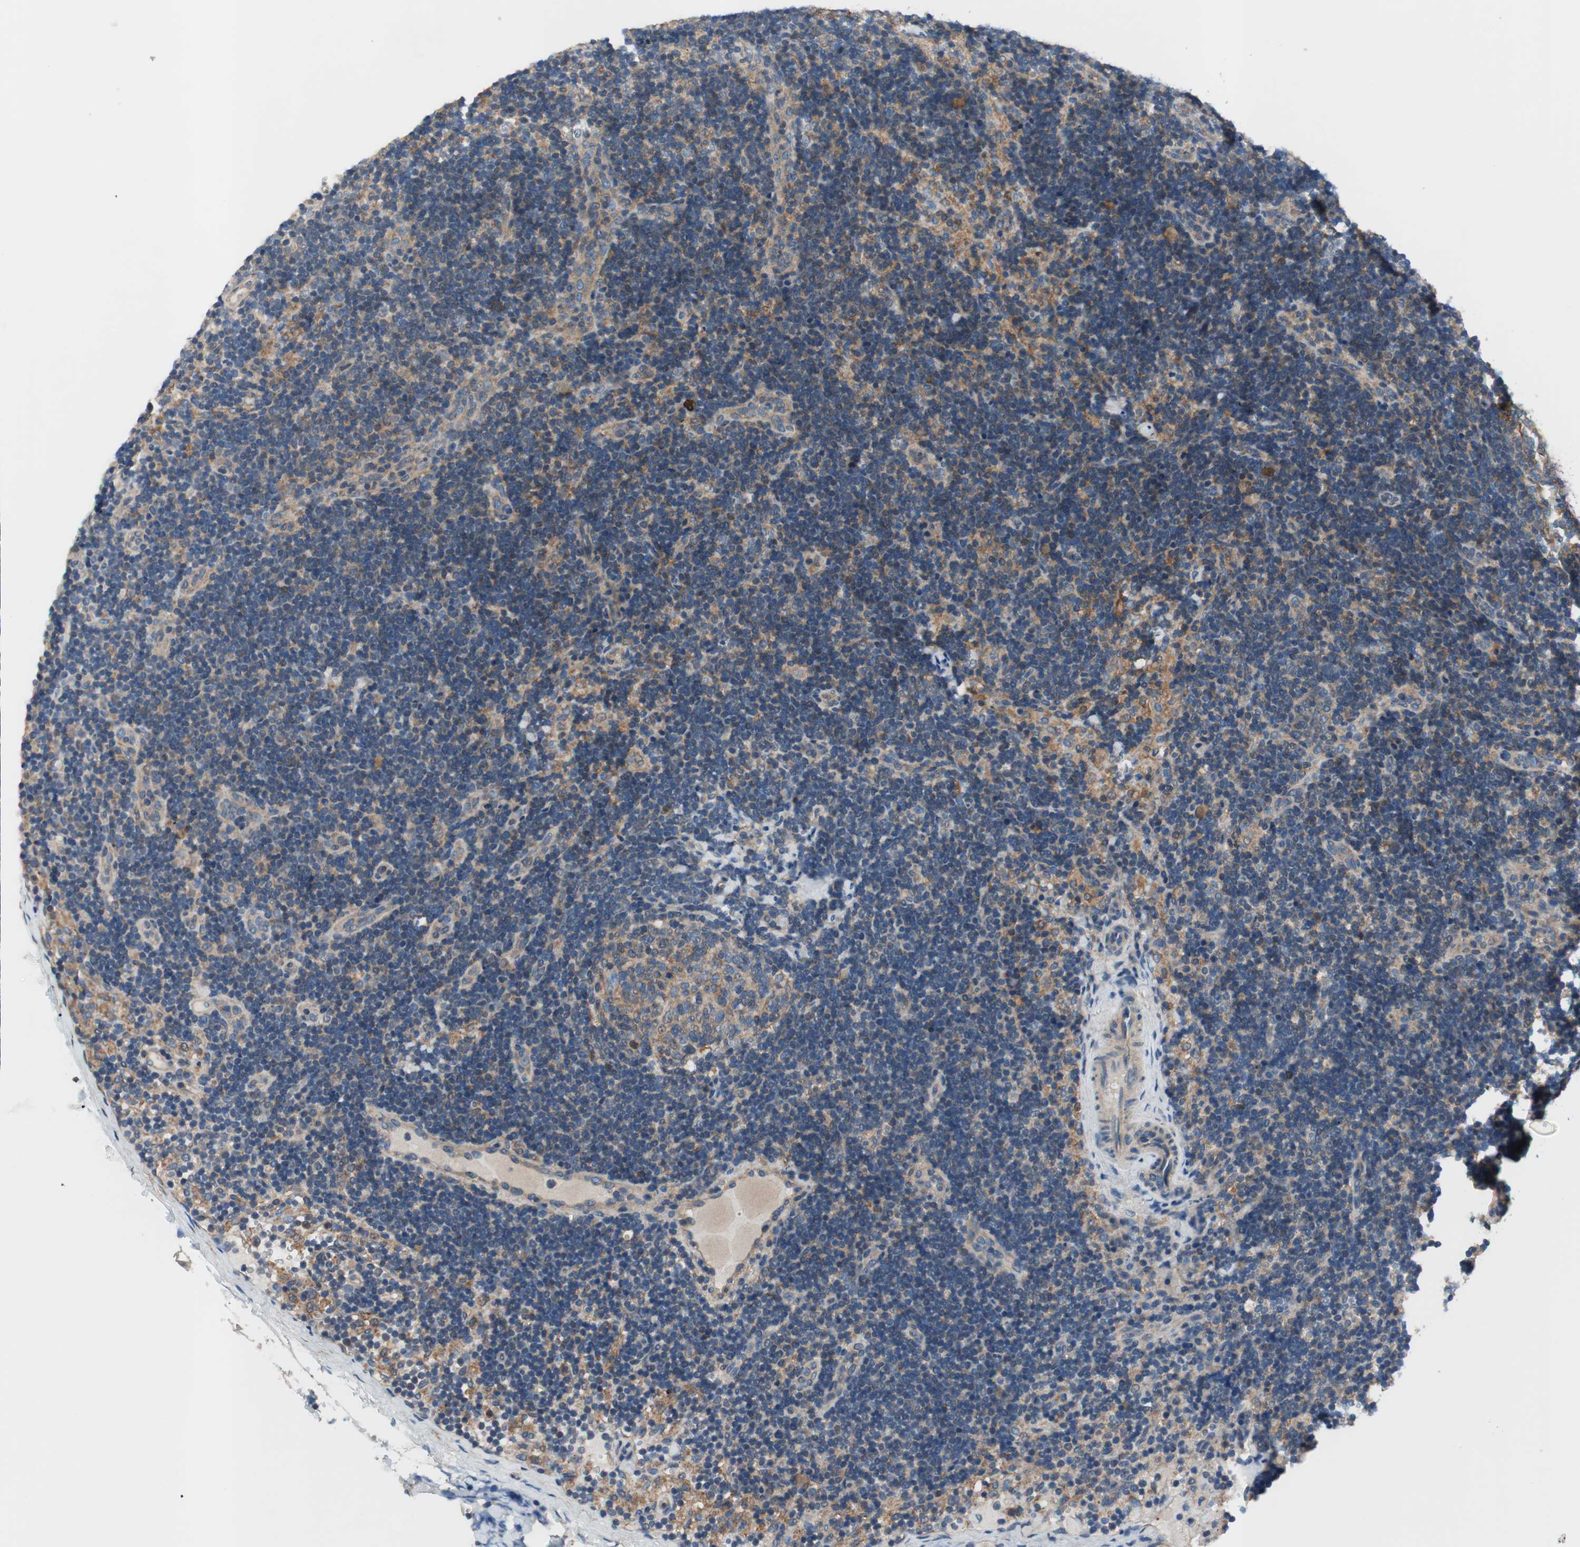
{"staining": {"intensity": "negative", "quantity": "none", "location": "none"}, "tissue": "lymph node", "cell_type": "Germinal center cells", "image_type": "normal", "snomed": [{"axis": "morphology", "description": "Normal tissue, NOS"}, {"axis": "topography", "description": "Lymph node"}], "caption": "Germinal center cells show no significant positivity in normal lymph node.", "gene": "CALML3", "patient": {"sex": "female", "age": 14}}